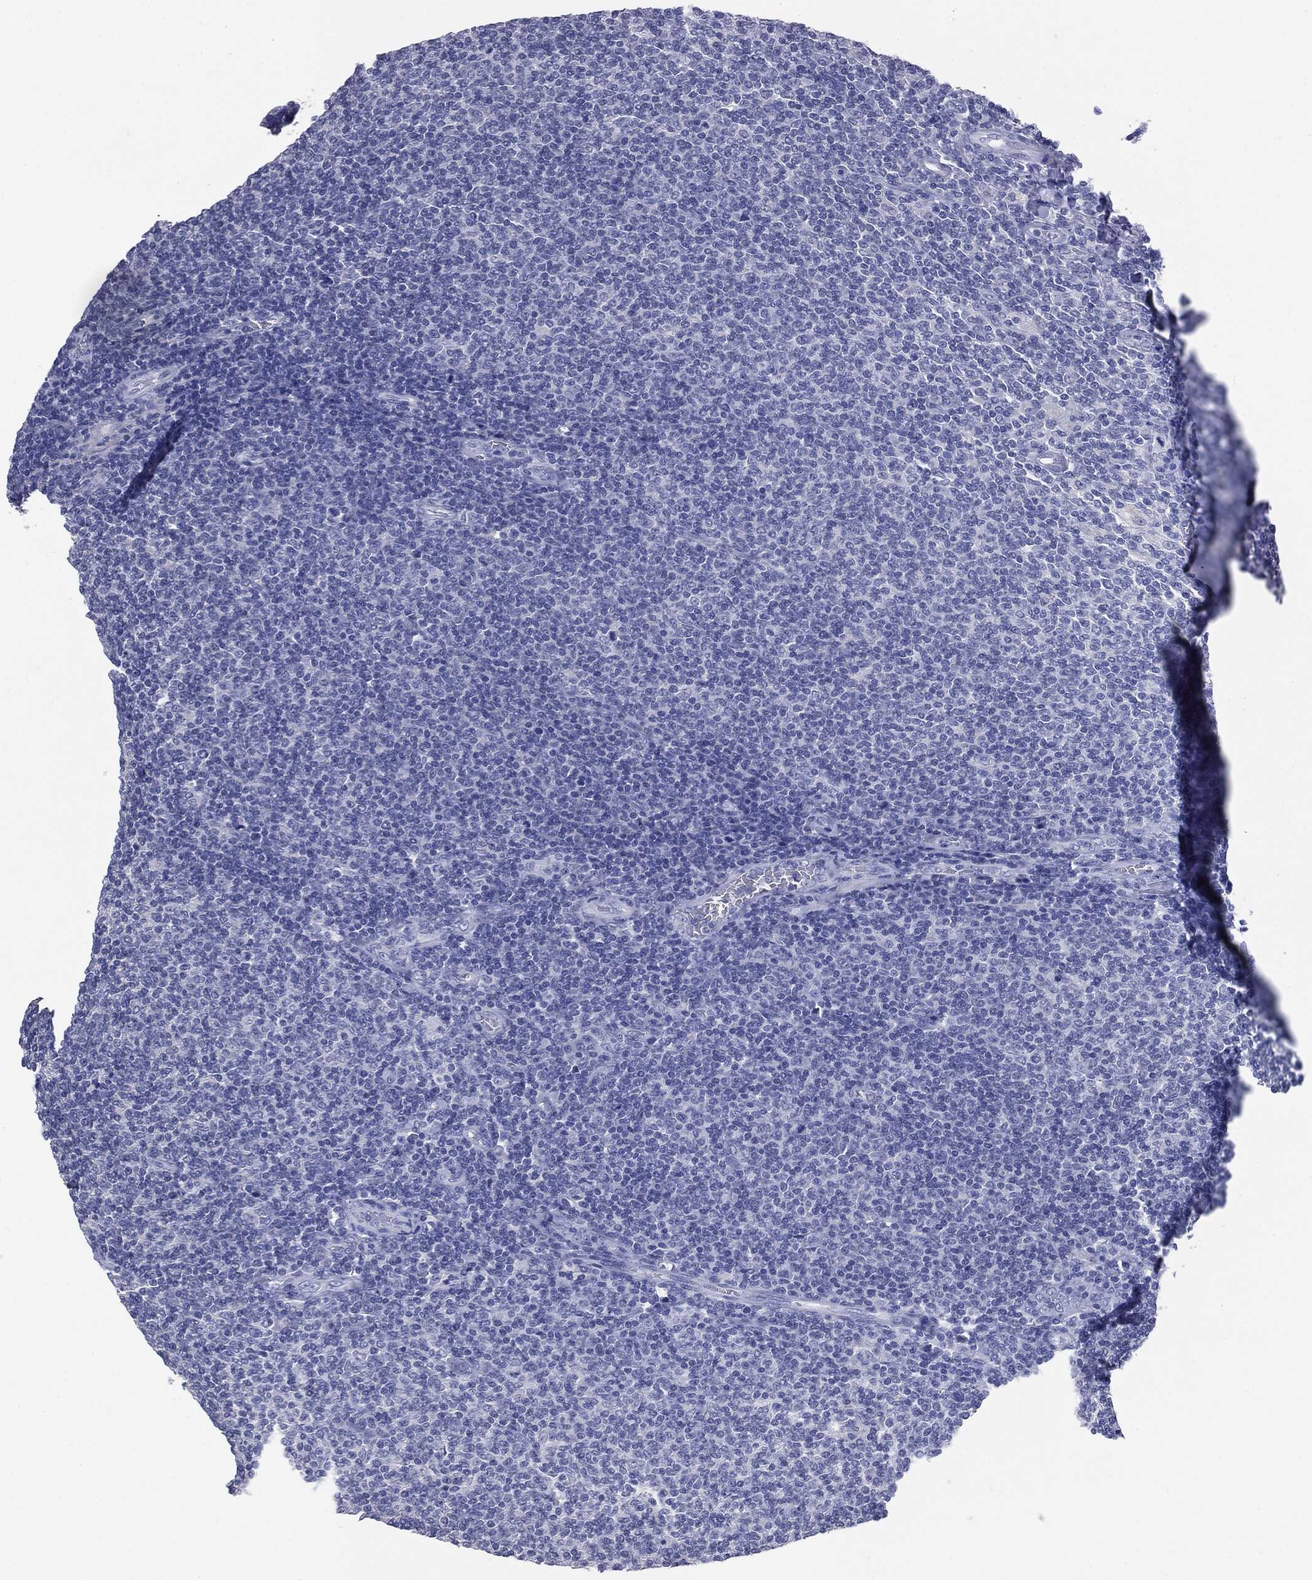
{"staining": {"intensity": "negative", "quantity": "none", "location": "none"}, "tissue": "lymphoma", "cell_type": "Tumor cells", "image_type": "cancer", "snomed": [{"axis": "morphology", "description": "Malignant lymphoma, non-Hodgkin's type, Low grade"}, {"axis": "topography", "description": "Lymph node"}], "caption": "Malignant lymphoma, non-Hodgkin's type (low-grade) was stained to show a protein in brown. There is no significant positivity in tumor cells.", "gene": "TSHB", "patient": {"sex": "male", "age": 52}}